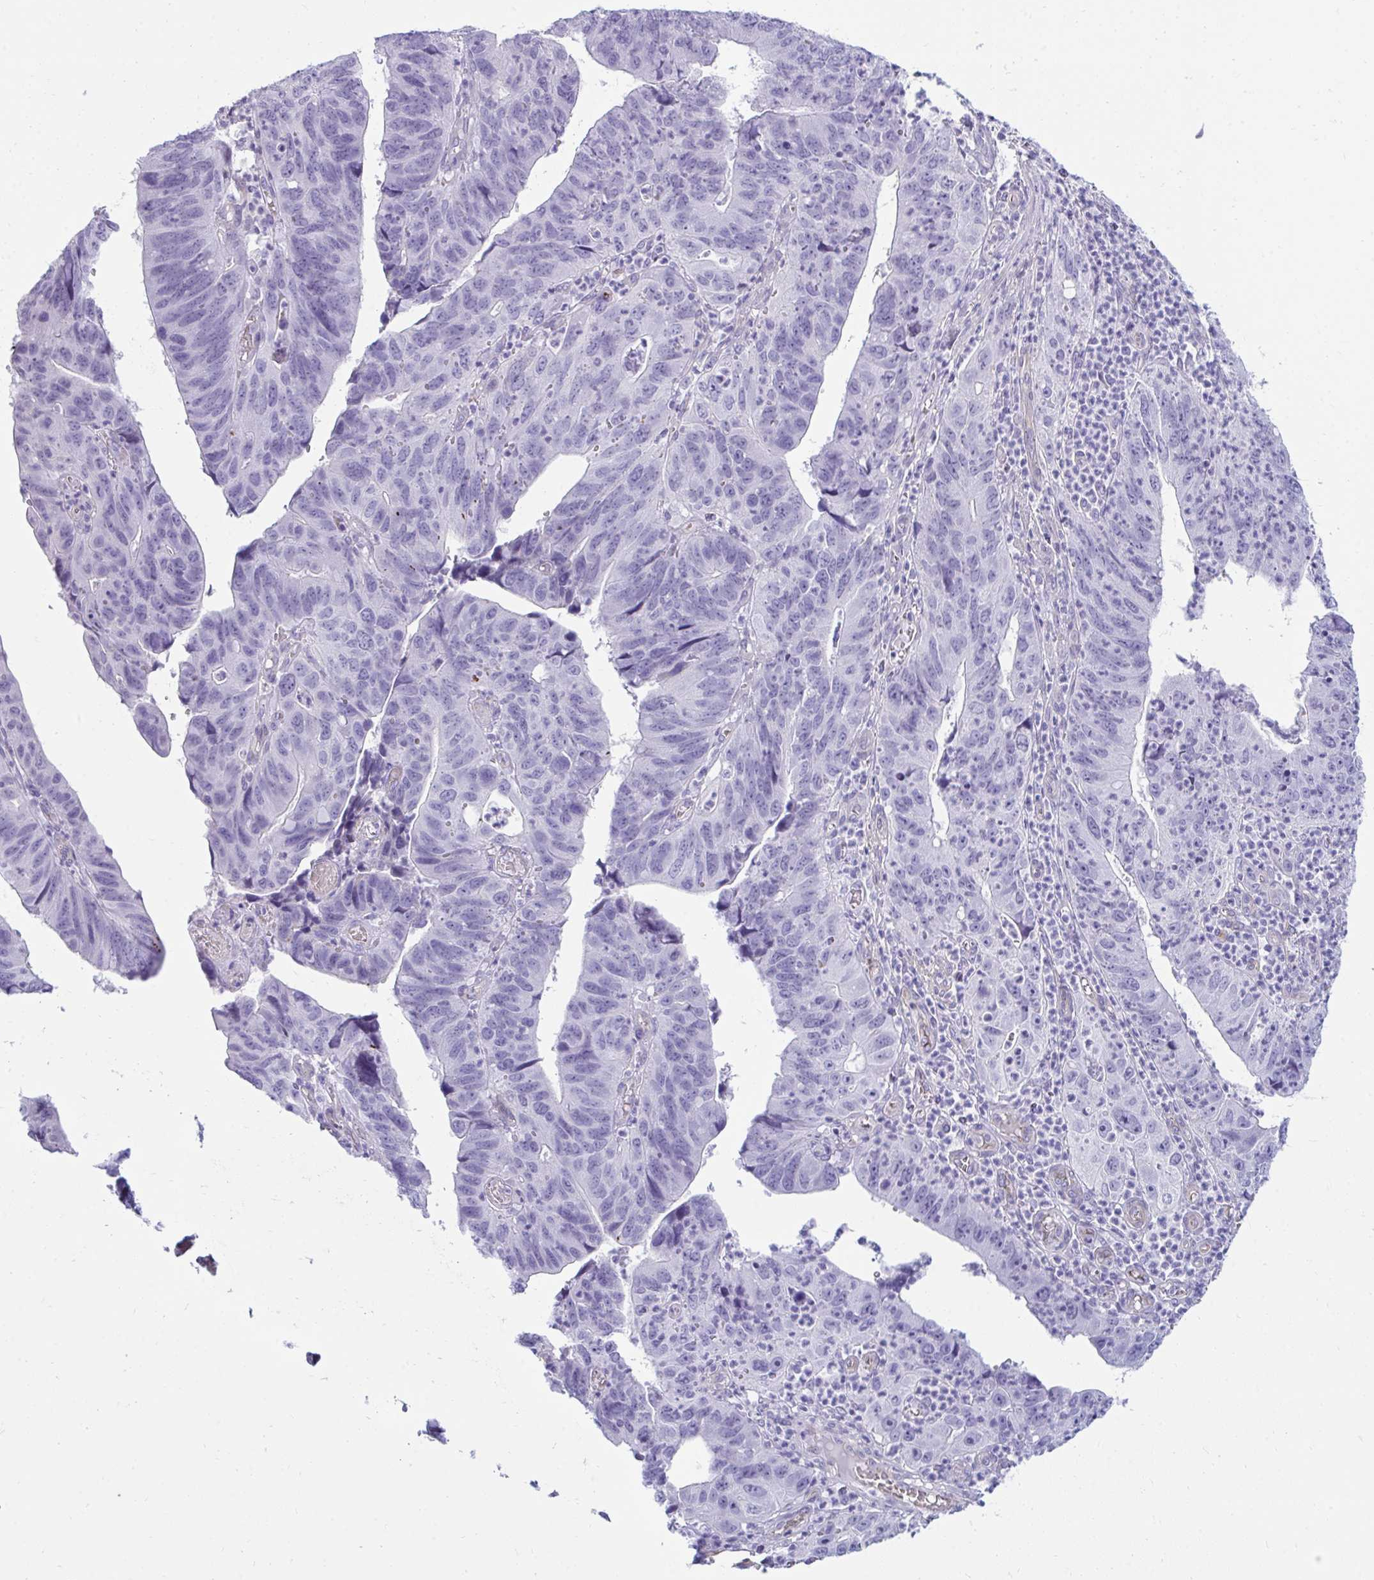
{"staining": {"intensity": "negative", "quantity": "none", "location": "none"}, "tissue": "stomach cancer", "cell_type": "Tumor cells", "image_type": "cancer", "snomed": [{"axis": "morphology", "description": "Adenocarcinoma, NOS"}, {"axis": "topography", "description": "Stomach"}], "caption": "The IHC image has no significant positivity in tumor cells of stomach cancer tissue. Nuclei are stained in blue.", "gene": "UBL3", "patient": {"sex": "male", "age": 59}}